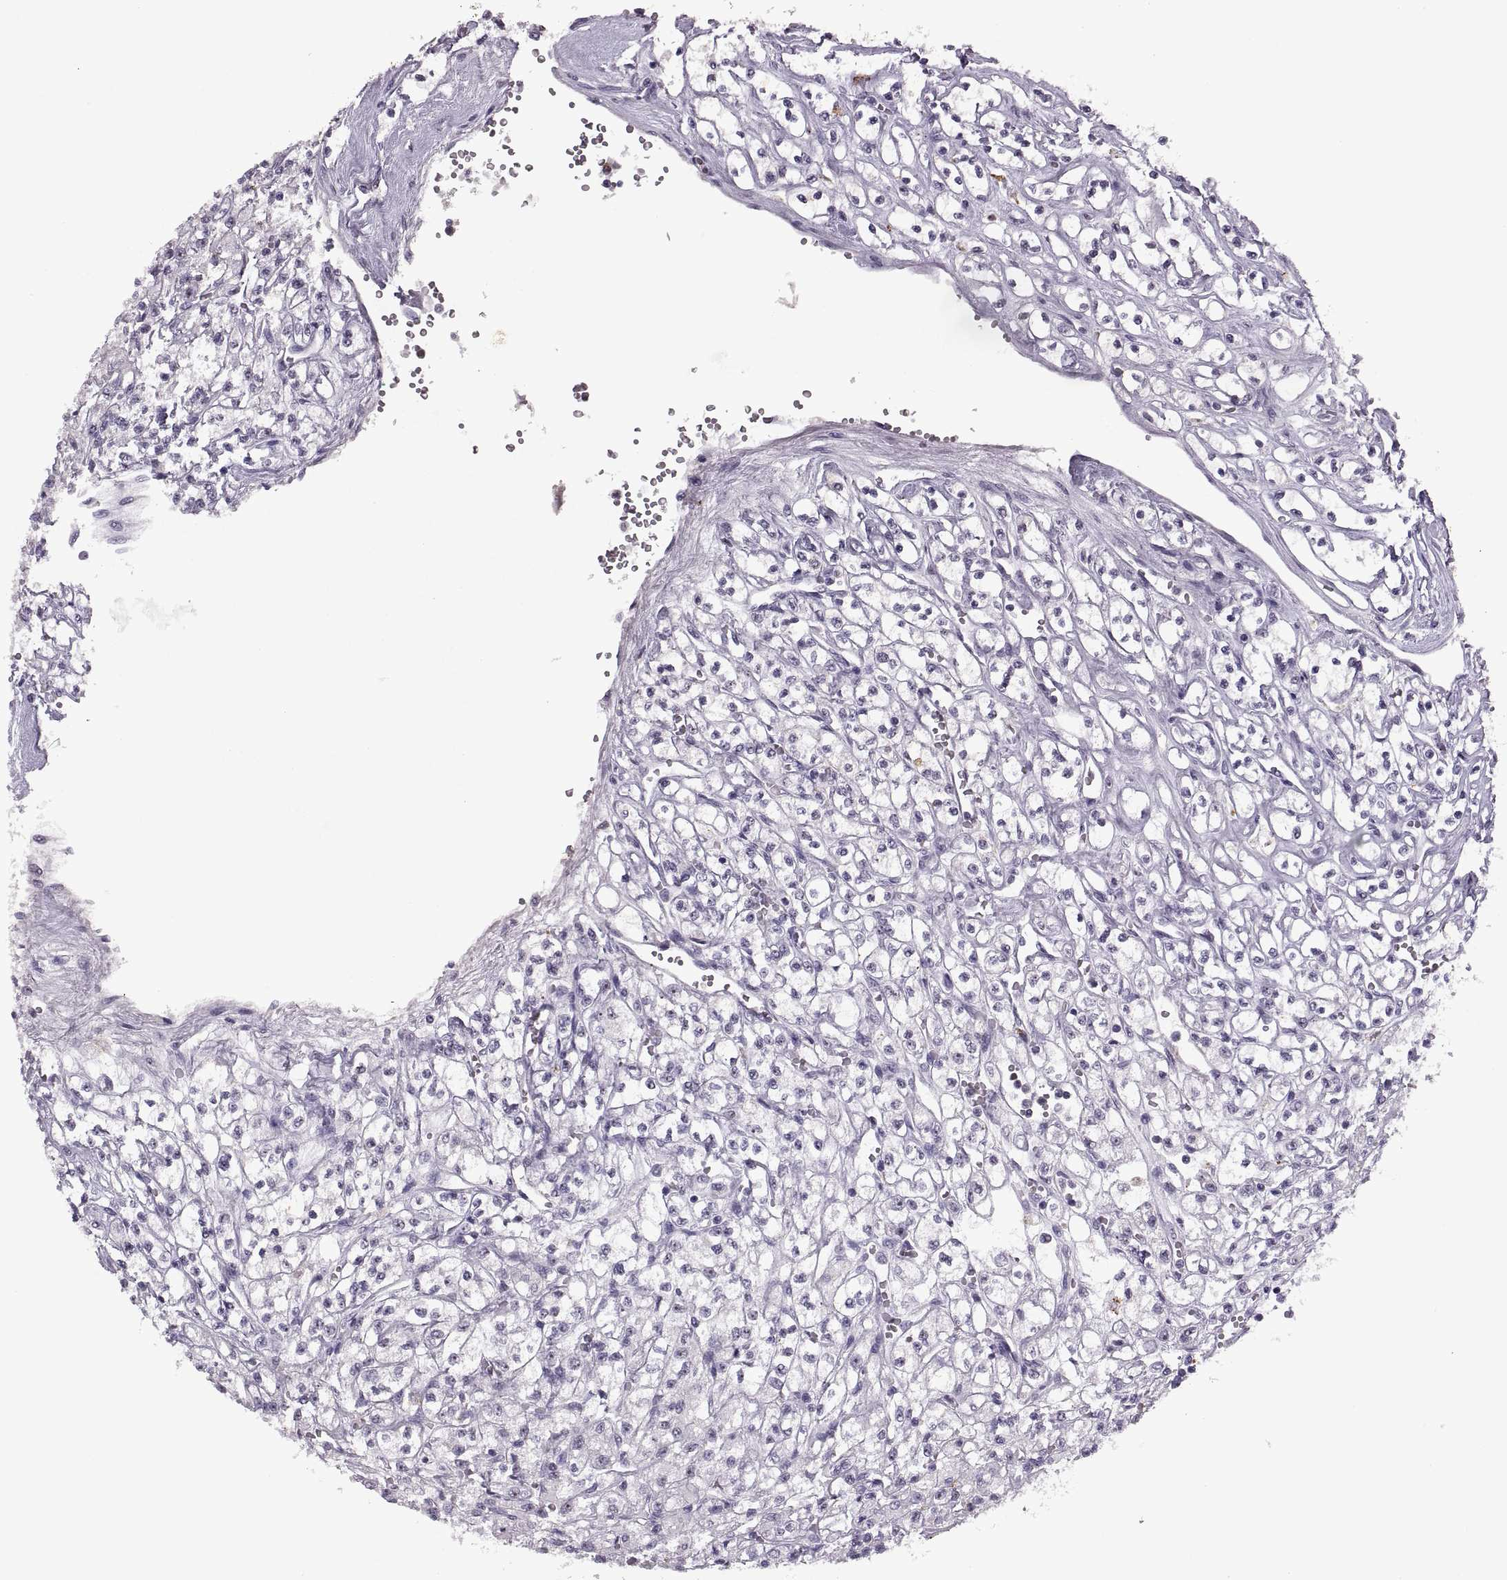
{"staining": {"intensity": "strong", "quantity": "<25%", "location": "nuclear"}, "tissue": "renal cancer", "cell_type": "Tumor cells", "image_type": "cancer", "snomed": [{"axis": "morphology", "description": "Adenocarcinoma, NOS"}, {"axis": "topography", "description": "Kidney"}], "caption": "Immunohistochemical staining of human adenocarcinoma (renal) reveals strong nuclear protein positivity in about <25% of tumor cells.", "gene": "SINHCAF", "patient": {"sex": "female", "age": 70}}